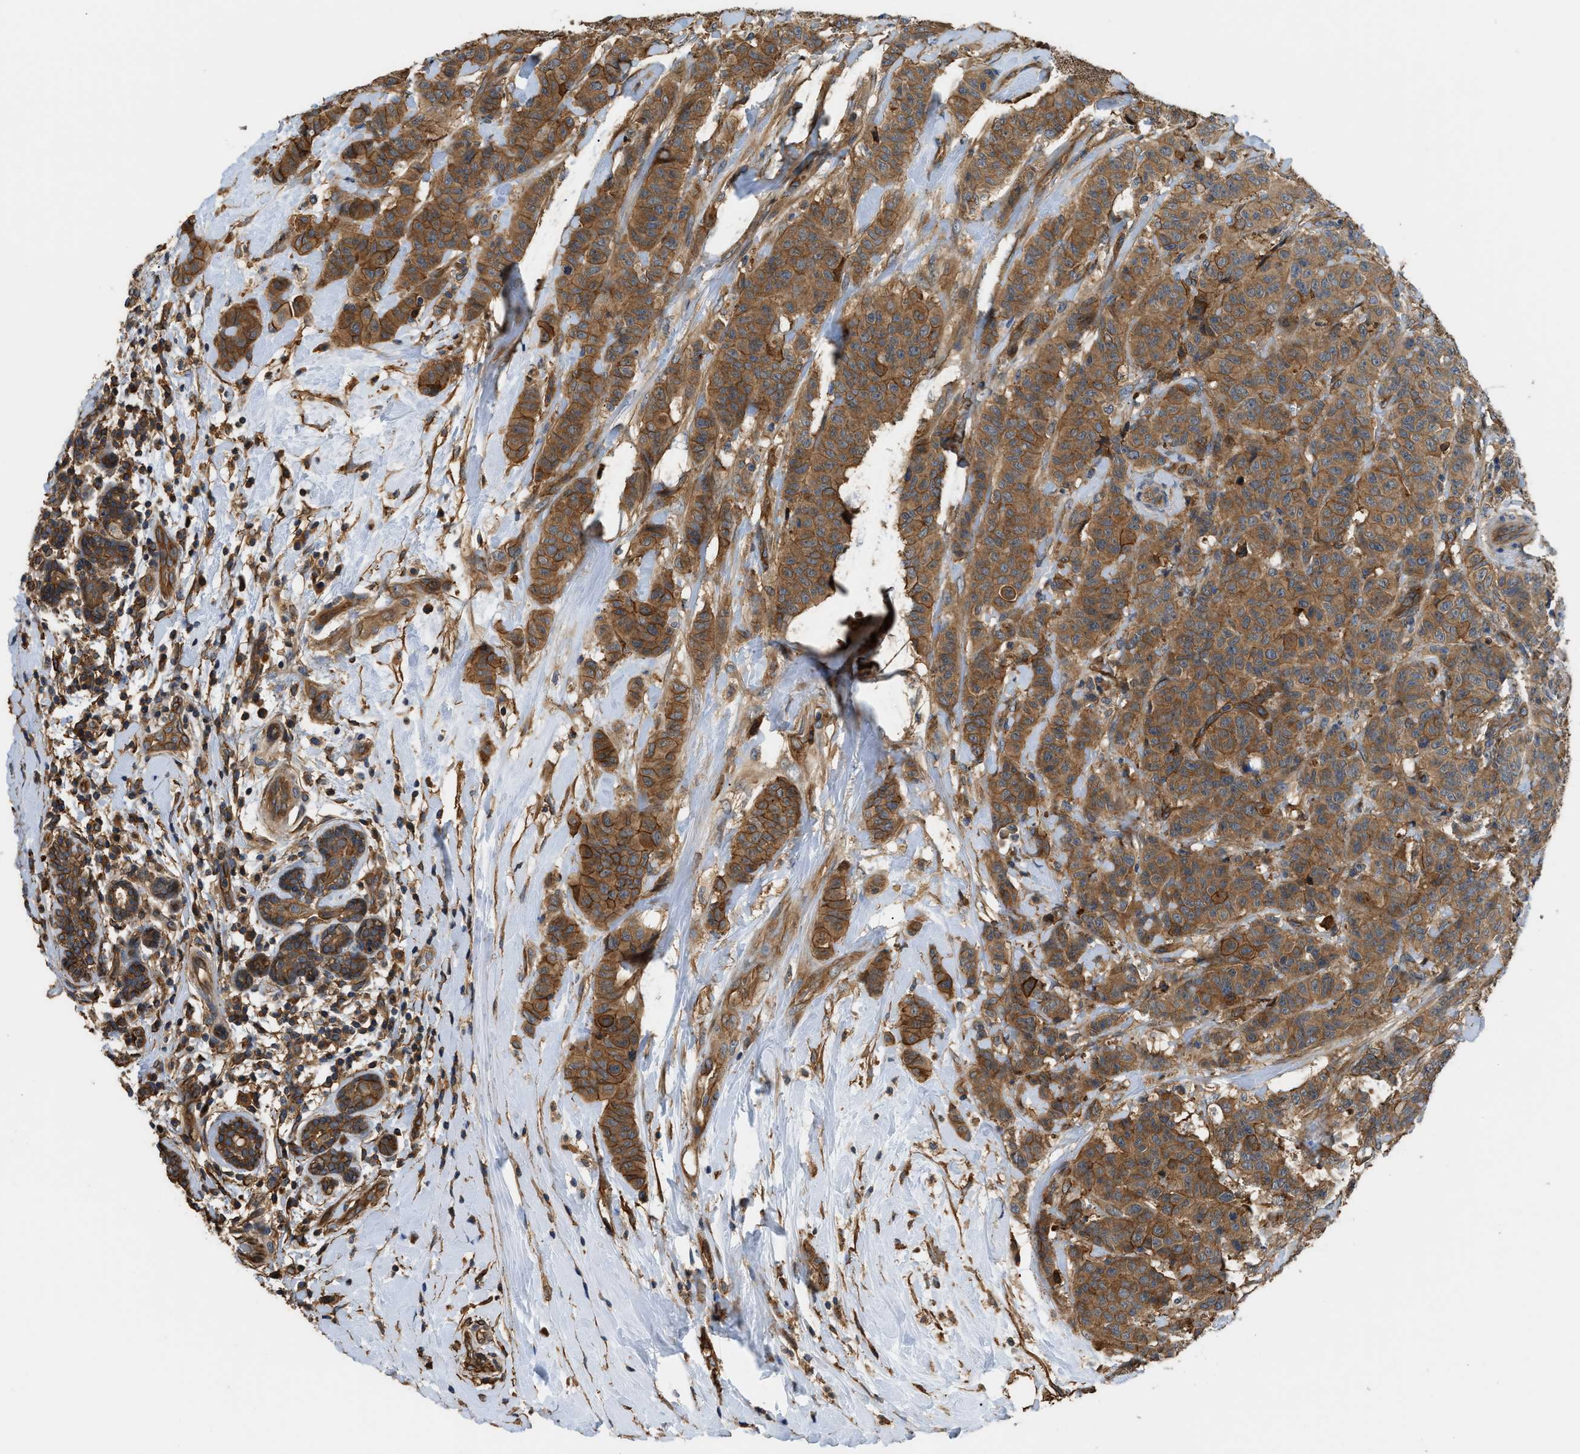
{"staining": {"intensity": "strong", "quantity": ">75%", "location": "cytoplasmic/membranous"}, "tissue": "breast cancer", "cell_type": "Tumor cells", "image_type": "cancer", "snomed": [{"axis": "morphology", "description": "Normal tissue, NOS"}, {"axis": "morphology", "description": "Duct carcinoma"}, {"axis": "topography", "description": "Breast"}], "caption": "A histopathology image showing strong cytoplasmic/membranous staining in approximately >75% of tumor cells in breast cancer (infiltrating ductal carcinoma), as visualized by brown immunohistochemical staining.", "gene": "DDHD2", "patient": {"sex": "female", "age": 40}}